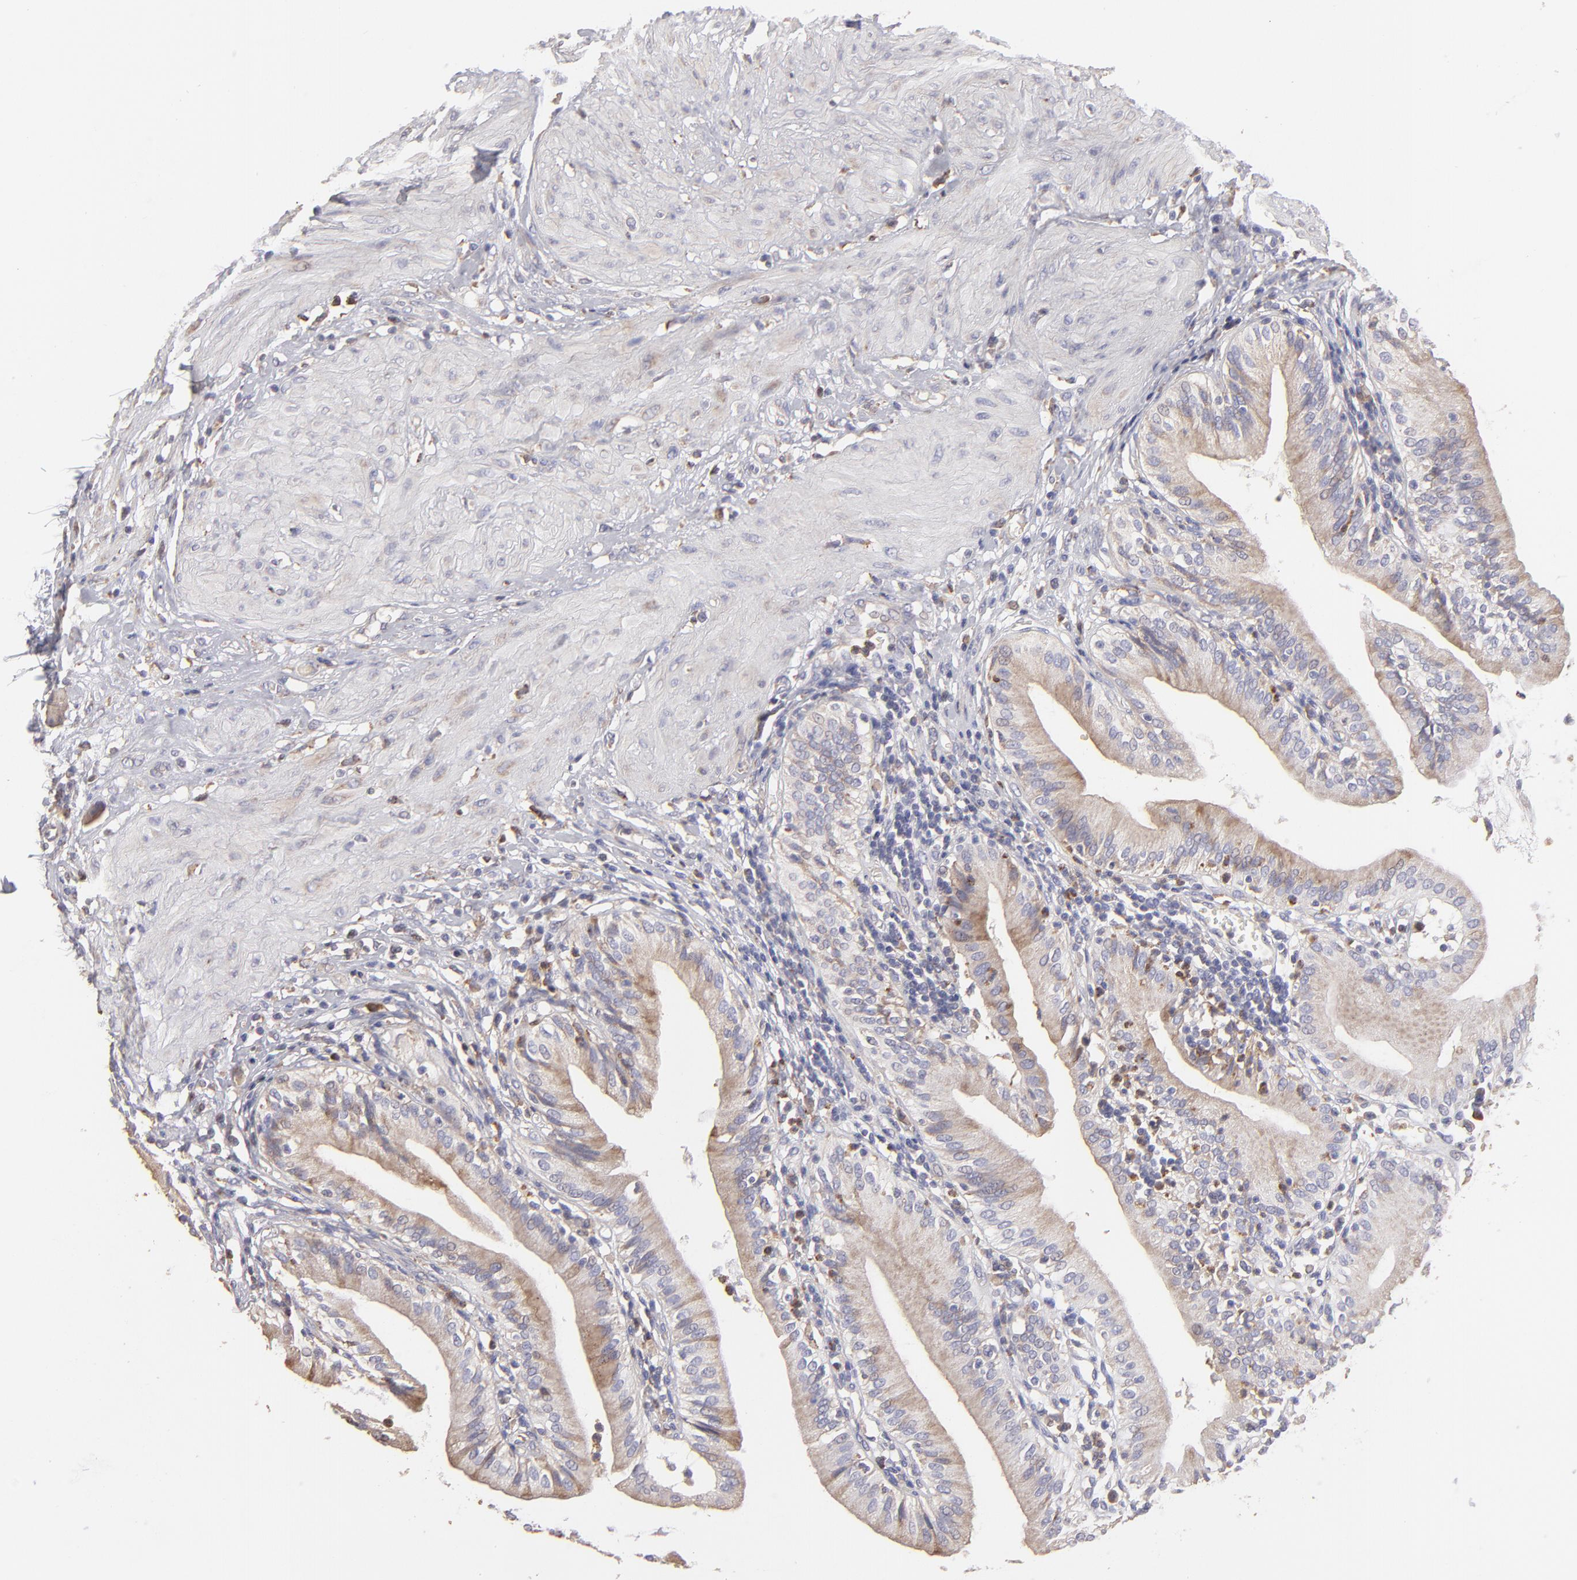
{"staining": {"intensity": "moderate", "quantity": ">75%", "location": "cytoplasmic/membranous"}, "tissue": "gallbladder", "cell_type": "Glandular cells", "image_type": "normal", "snomed": [{"axis": "morphology", "description": "Normal tissue, NOS"}, {"axis": "topography", "description": "Gallbladder"}], "caption": "This is a photomicrograph of immunohistochemistry (IHC) staining of normal gallbladder, which shows moderate positivity in the cytoplasmic/membranous of glandular cells.", "gene": "CALR", "patient": {"sex": "male", "age": 58}}